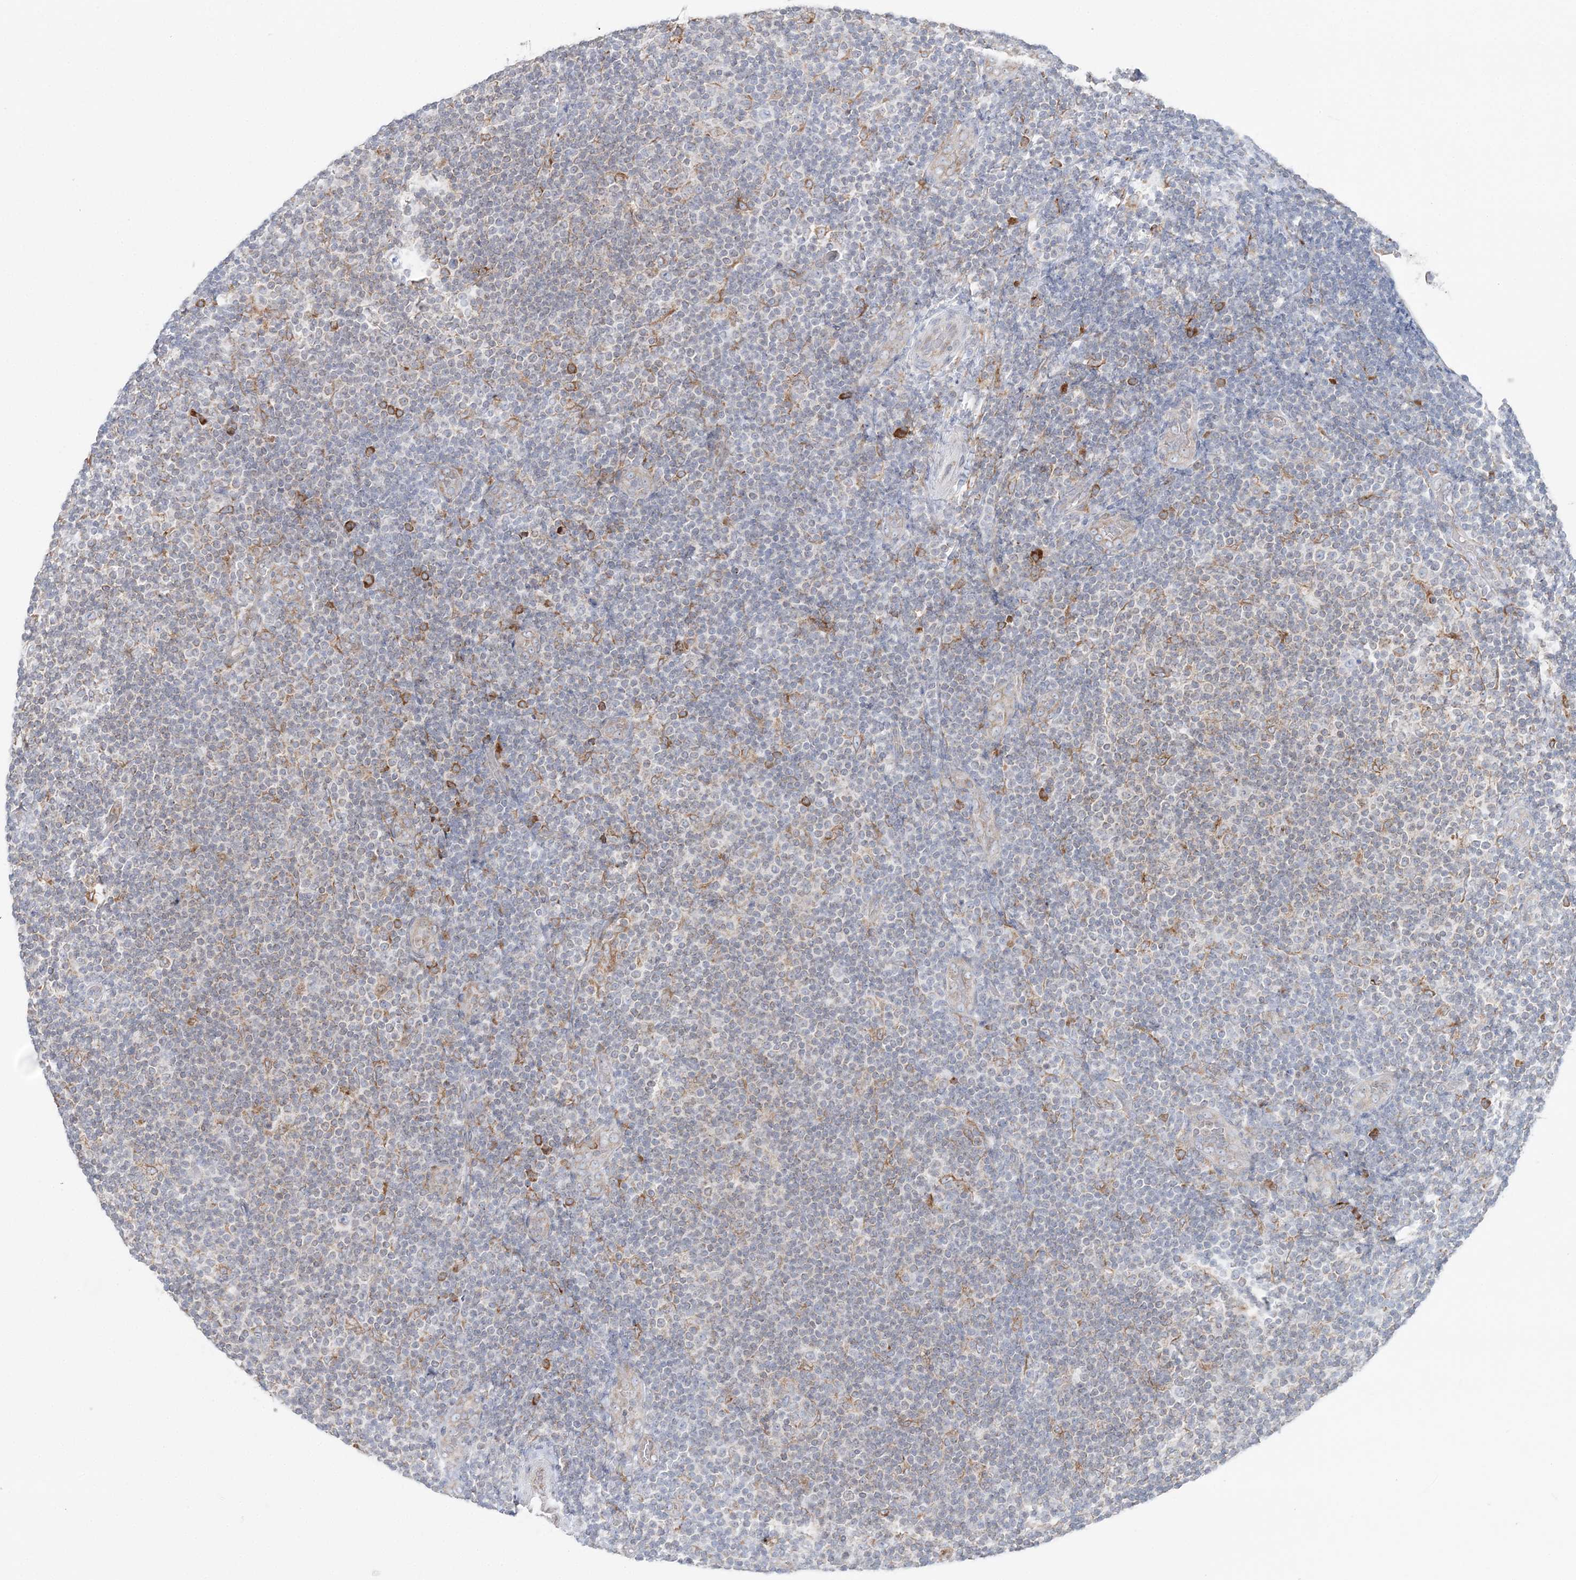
{"staining": {"intensity": "moderate", "quantity": "<25%", "location": "cytoplasmic/membranous"}, "tissue": "lymphoma", "cell_type": "Tumor cells", "image_type": "cancer", "snomed": [{"axis": "morphology", "description": "Malignant lymphoma, non-Hodgkin's type, Low grade"}, {"axis": "topography", "description": "Lymph node"}], "caption": "Protein staining shows moderate cytoplasmic/membranous staining in about <25% of tumor cells in low-grade malignant lymphoma, non-Hodgkin's type. The protein of interest is shown in brown color, while the nuclei are stained blue.", "gene": "TMED10", "patient": {"sex": "male", "age": 83}}